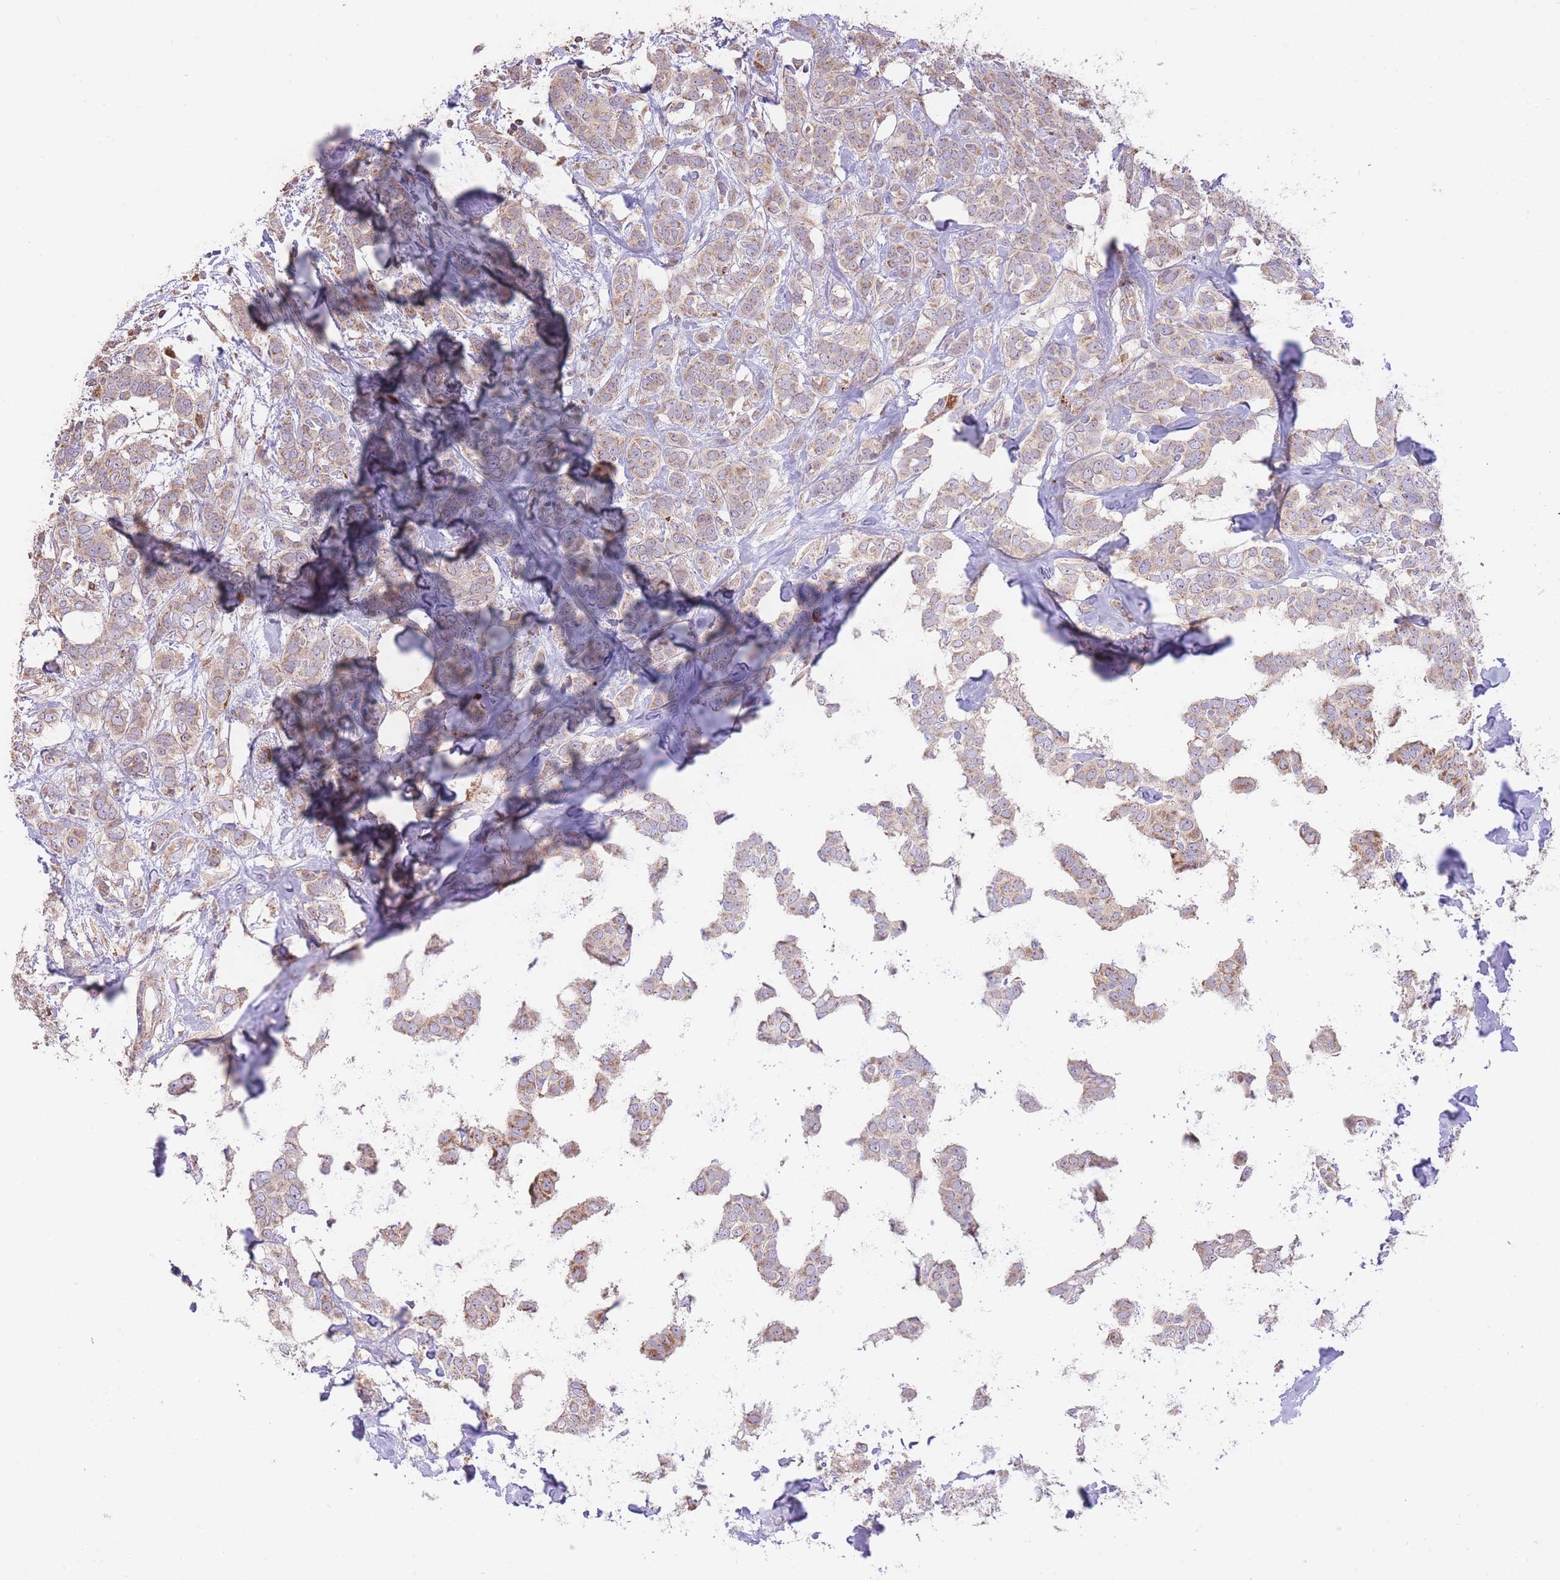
{"staining": {"intensity": "moderate", "quantity": ">75%", "location": "cytoplasmic/membranous"}, "tissue": "breast cancer", "cell_type": "Tumor cells", "image_type": "cancer", "snomed": [{"axis": "morphology", "description": "Duct carcinoma"}, {"axis": "topography", "description": "Breast"}], "caption": "Immunohistochemical staining of breast cancer (invasive ductal carcinoma) reveals medium levels of moderate cytoplasmic/membranous positivity in about >75% of tumor cells. (IHC, brightfield microscopy, high magnification).", "gene": "PREP", "patient": {"sex": "female", "age": 72}}